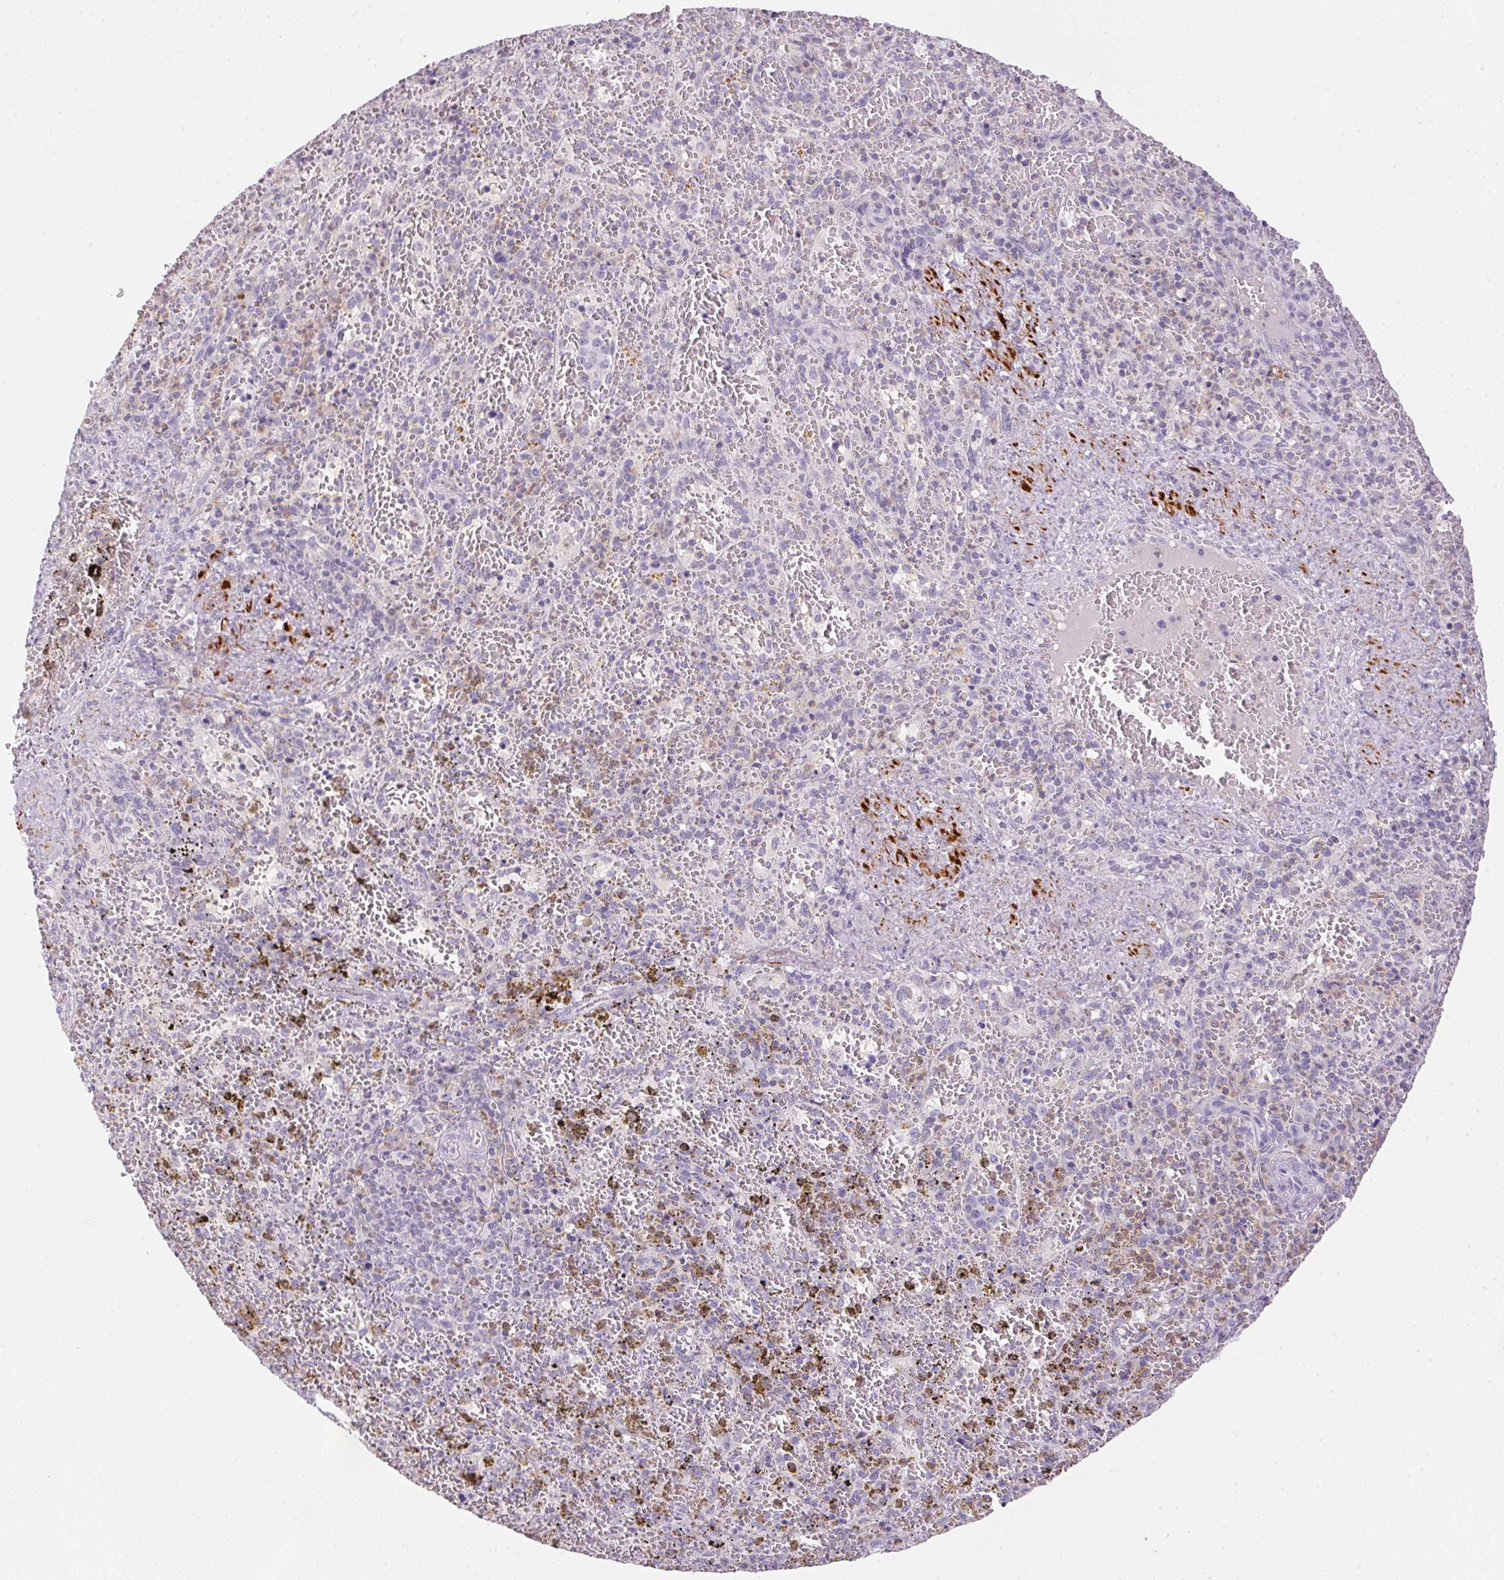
{"staining": {"intensity": "weak", "quantity": "<25%", "location": "cytoplasmic/membranous"}, "tissue": "spleen", "cell_type": "Cells in red pulp", "image_type": "normal", "snomed": [{"axis": "morphology", "description": "Normal tissue, NOS"}, {"axis": "topography", "description": "Spleen"}], "caption": "High magnification brightfield microscopy of normal spleen stained with DAB (3,3'-diaminobenzidine) (brown) and counterstained with hematoxylin (blue): cells in red pulp show no significant expression. Nuclei are stained in blue.", "gene": "ECPAS", "patient": {"sex": "female", "age": 50}}